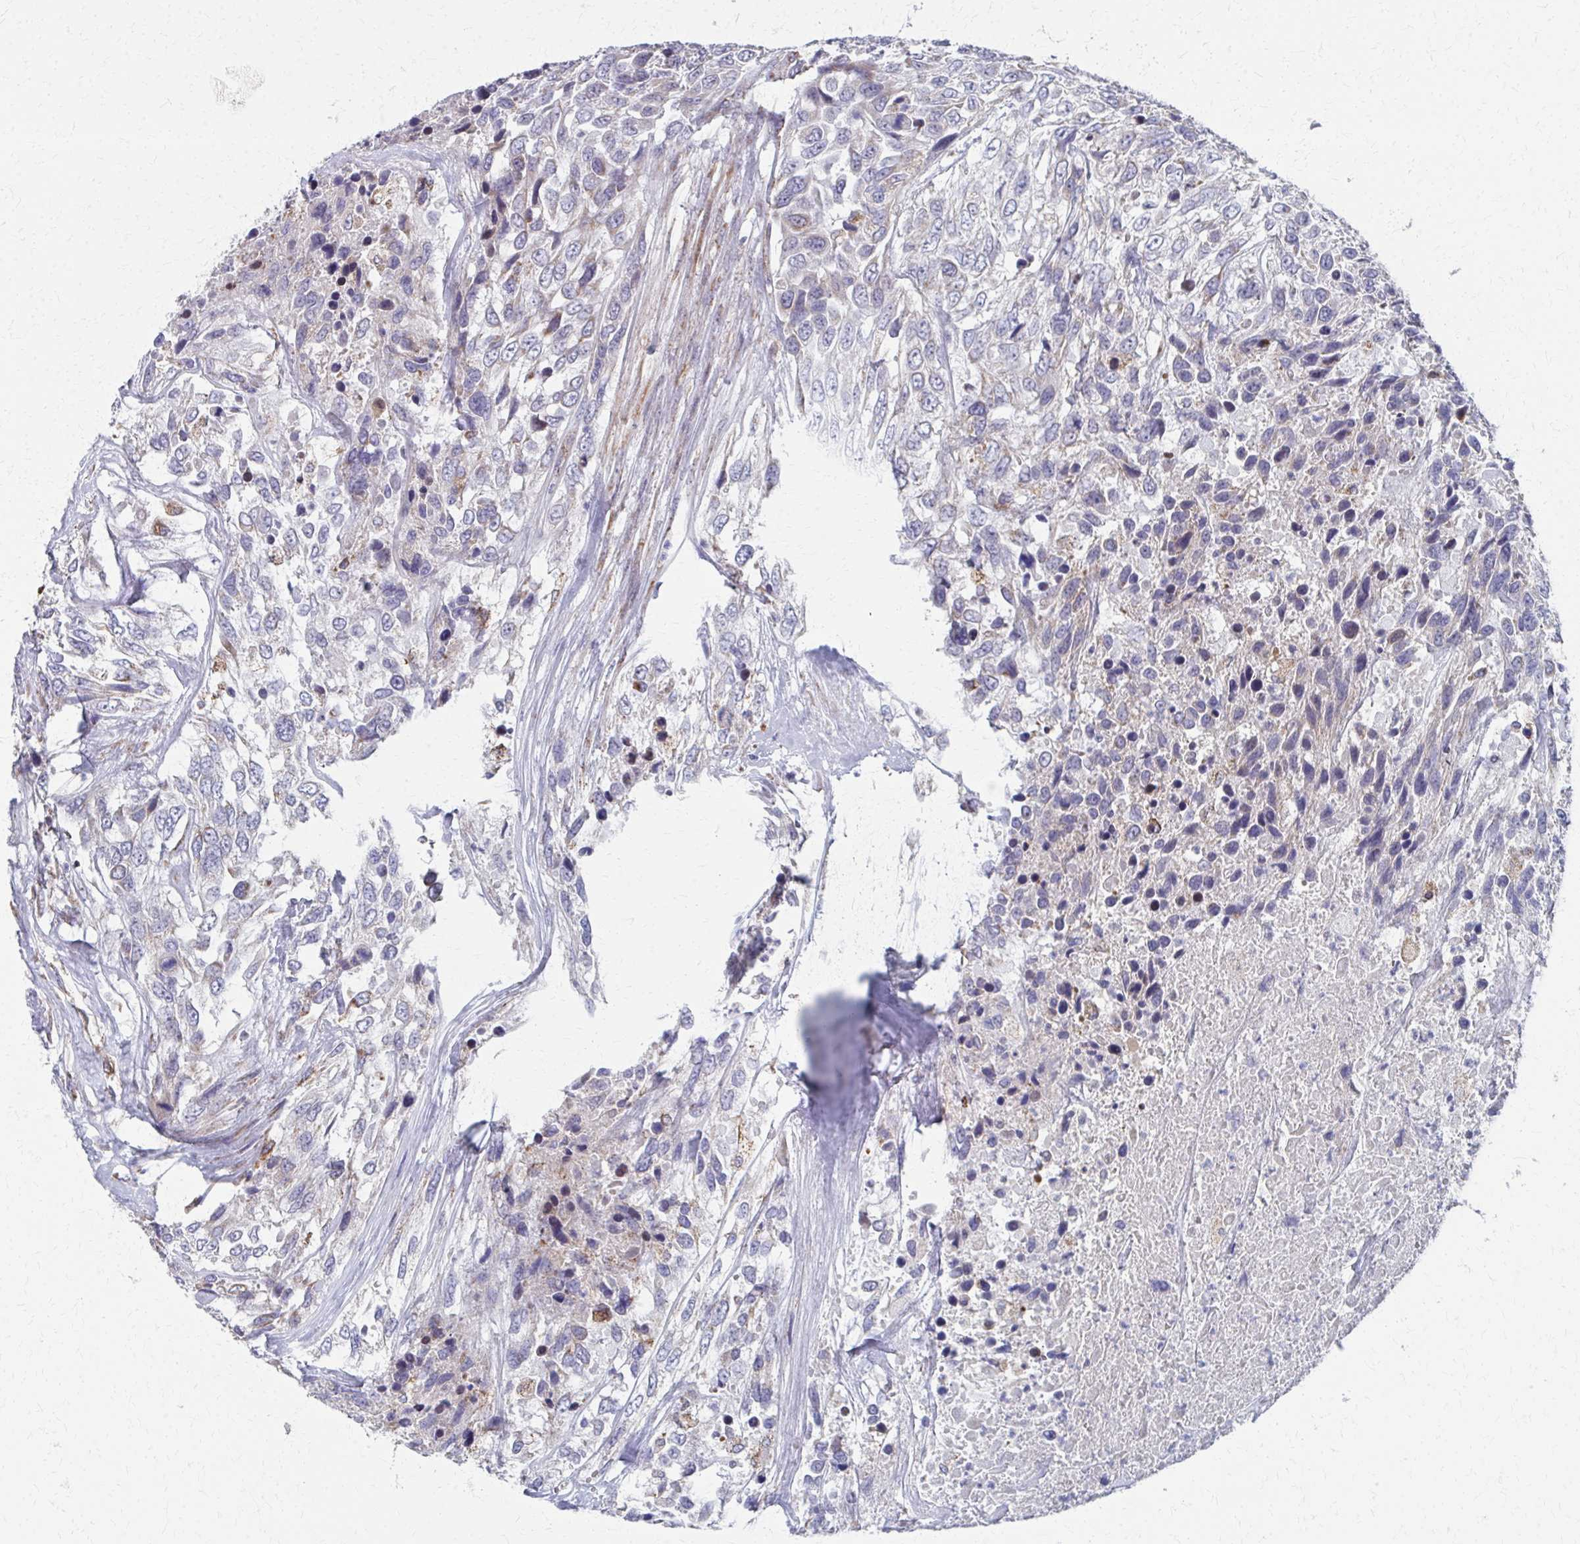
{"staining": {"intensity": "moderate", "quantity": "<25%", "location": "cytoplasmic/membranous"}, "tissue": "urothelial cancer", "cell_type": "Tumor cells", "image_type": "cancer", "snomed": [{"axis": "morphology", "description": "Urothelial carcinoma, High grade"}, {"axis": "topography", "description": "Urinary bladder"}], "caption": "IHC photomicrograph of urothelial cancer stained for a protein (brown), which shows low levels of moderate cytoplasmic/membranous expression in about <25% of tumor cells.", "gene": "FAHD1", "patient": {"sex": "female", "age": 70}}